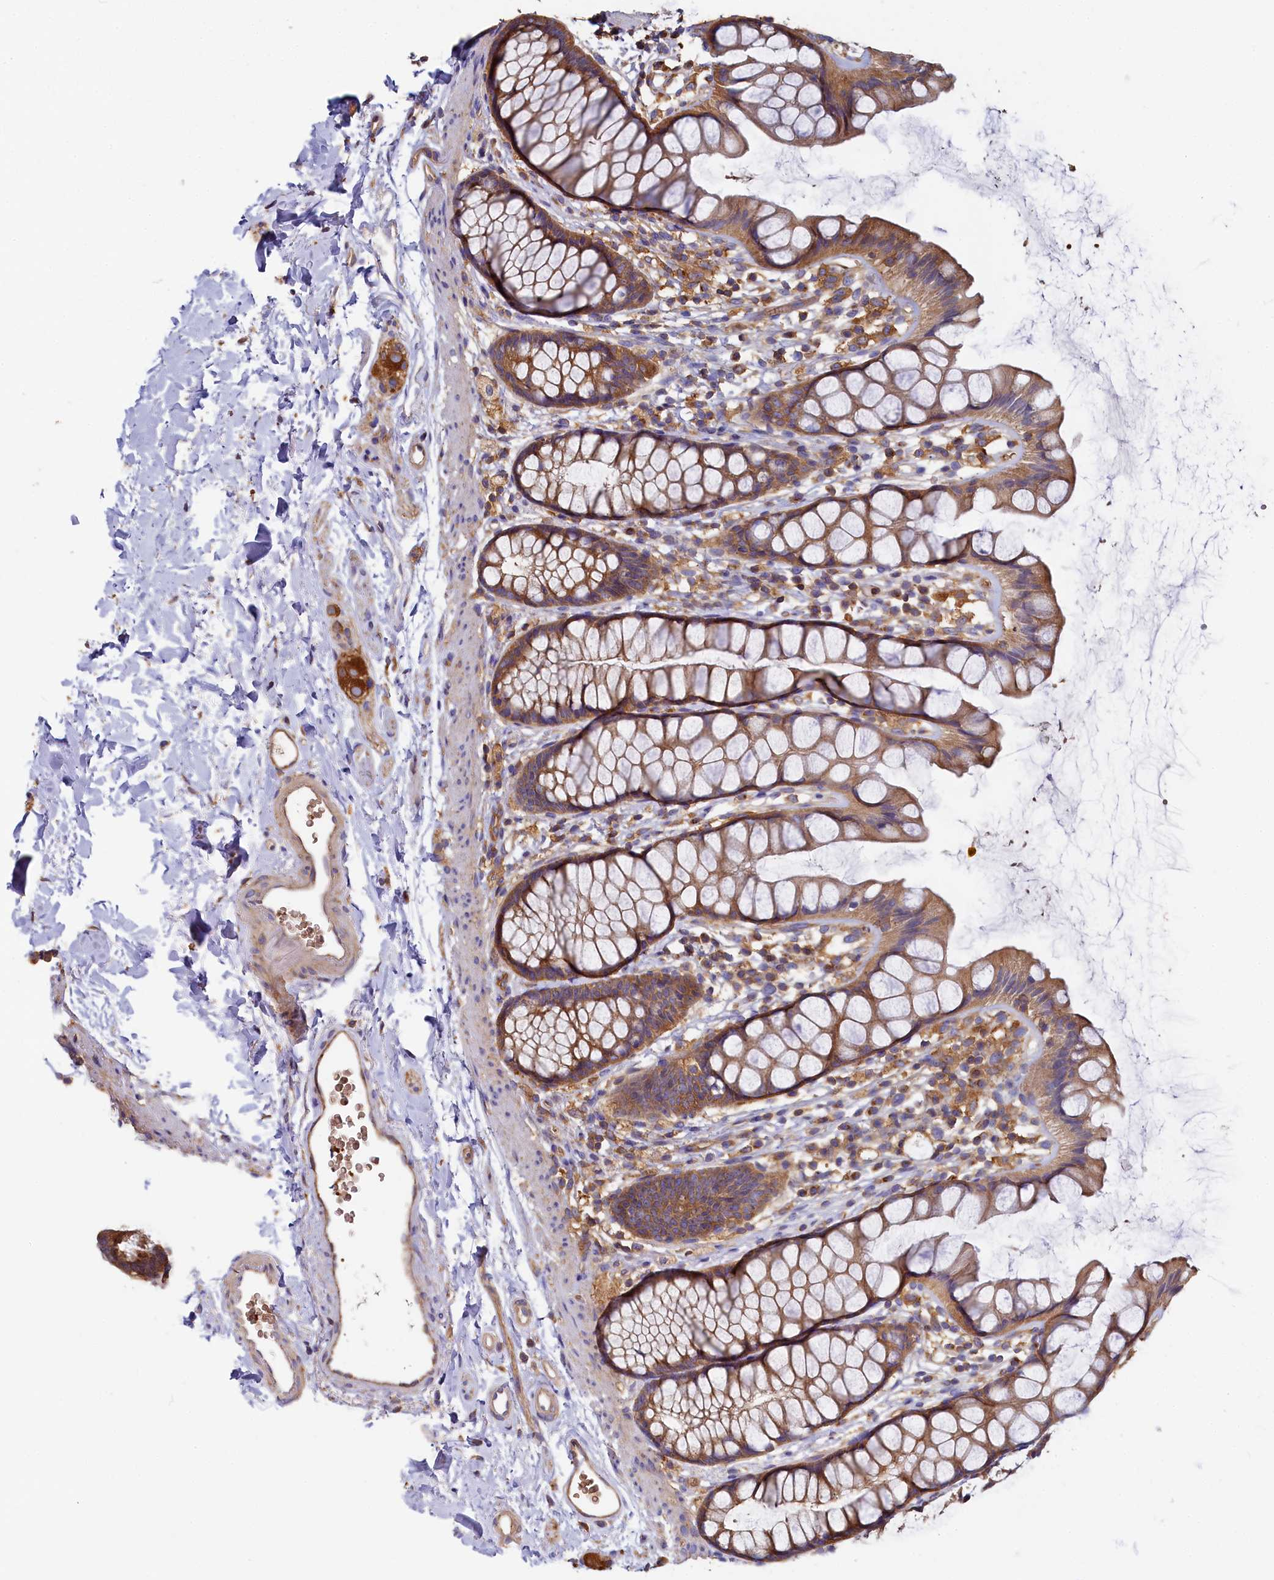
{"staining": {"intensity": "moderate", "quantity": ">75%", "location": "cytoplasmic/membranous"}, "tissue": "rectum", "cell_type": "Glandular cells", "image_type": "normal", "snomed": [{"axis": "morphology", "description": "Normal tissue, NOS"}, {"axis": "topography", "description": "Rectum"}], "caption": "High-magnification brightfield microscopy of unremarkable rectum stained with DAB (3,3'-diaminobenzidine) (brown) and counterstained with hematoxylin (blue). glandular cells exhibit moderate cytoplasmic/membranous staining is present in about>75% of cells.", "gene": "PPIP5K1", "patient": {"sex": "female", "age": 65}}